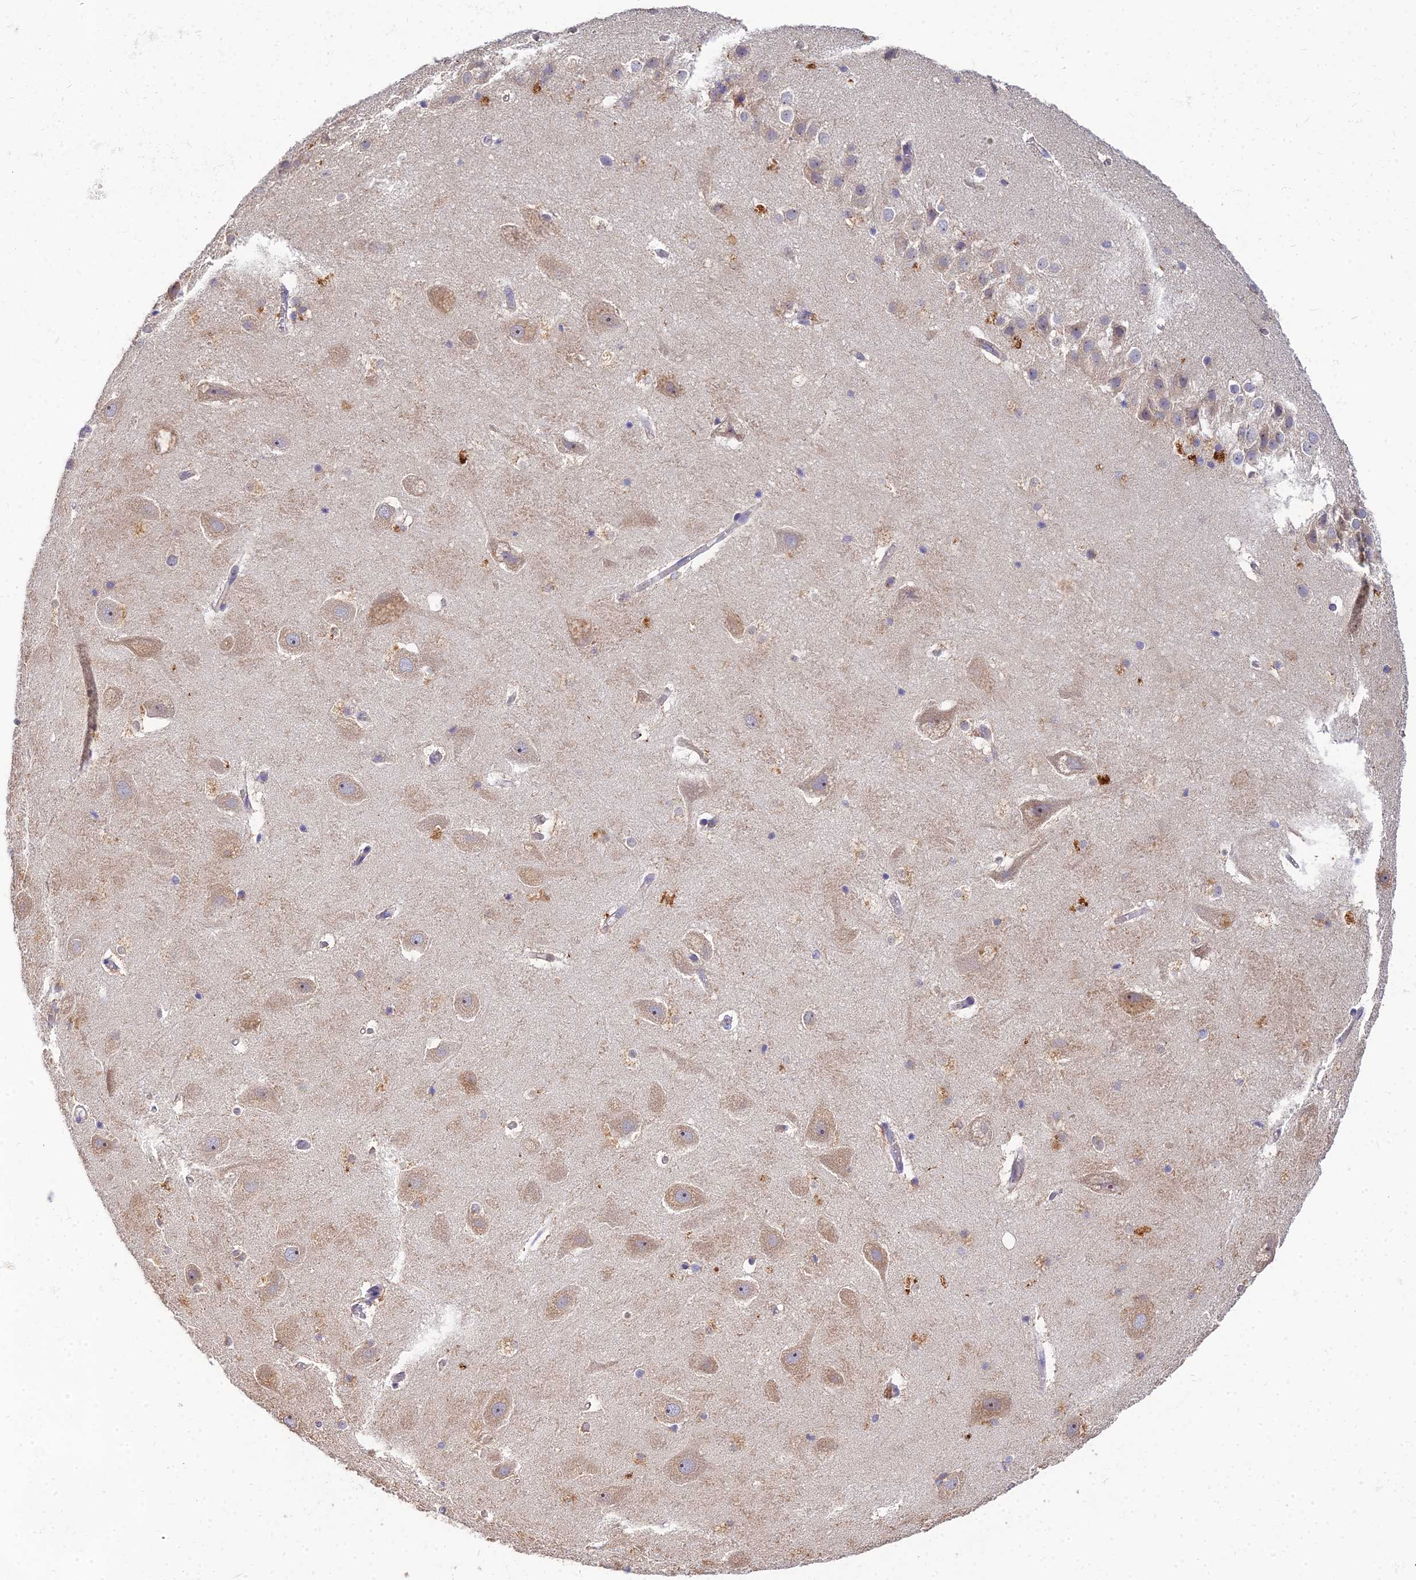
{"staining": {"intensity": "moderate", "quantity": "<25%", "location": "cytoplasmic/membranous"}, "tissue": "hippocampus", "cell_type": "Glial cells", "image_type": "normal", "snomed": [{"axis": "morphology", "description": "Normal tissue, NOS"}, {"axis": "topography", "description": "Hippocampus"}], "caption": "Immunohistochemical staining of unremarkable hippocampus exhibits low levels of moderate cytoplasmic/membranous positivity in about <25% of glial cells.", "gene": "ARL8A", "patient": {"sex": "female", "age": 52}}